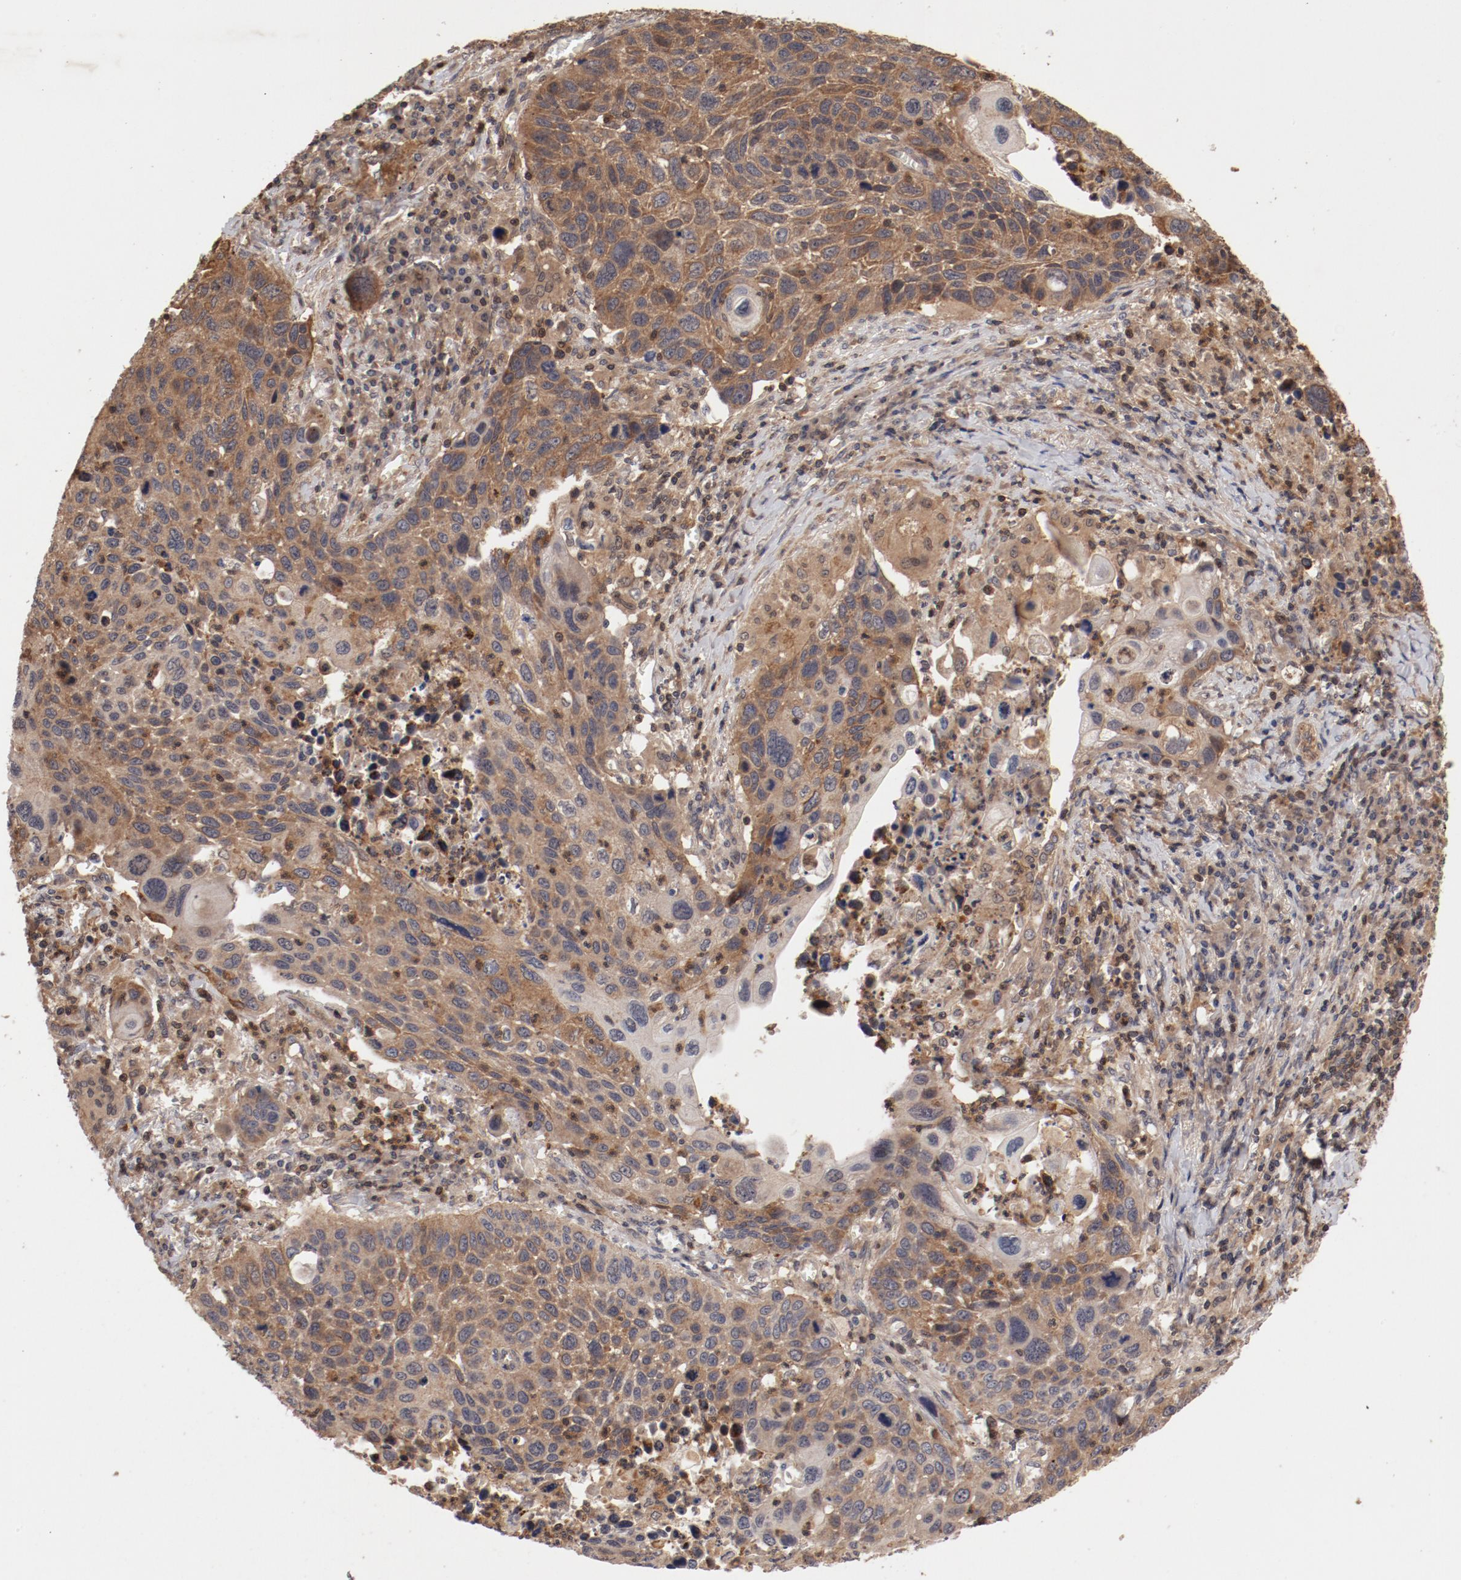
{"staining": {"intensity": "moderate", "quantity": ">75%", "location": "cytoplasmic/membranous"}, "tissue": "lung cancer", "cell_type": "Tumor cells", "image_type": "cancer", "snomed": [{"axis": "morphology", "description": "Squamous cell carcinoma, NOS"}, {"axis": "topography", "description": "Lung"}], "caption": "IHC micrograph of human squamous cell carcinoma (lung) stained for a protein (brown), which exhibits medium levels of moderate cytoplasmic/membranous positivity in approximately >75% of tumor cells.", "gene": "GUF1", "patient": {"sex": "male", "age": 68}}